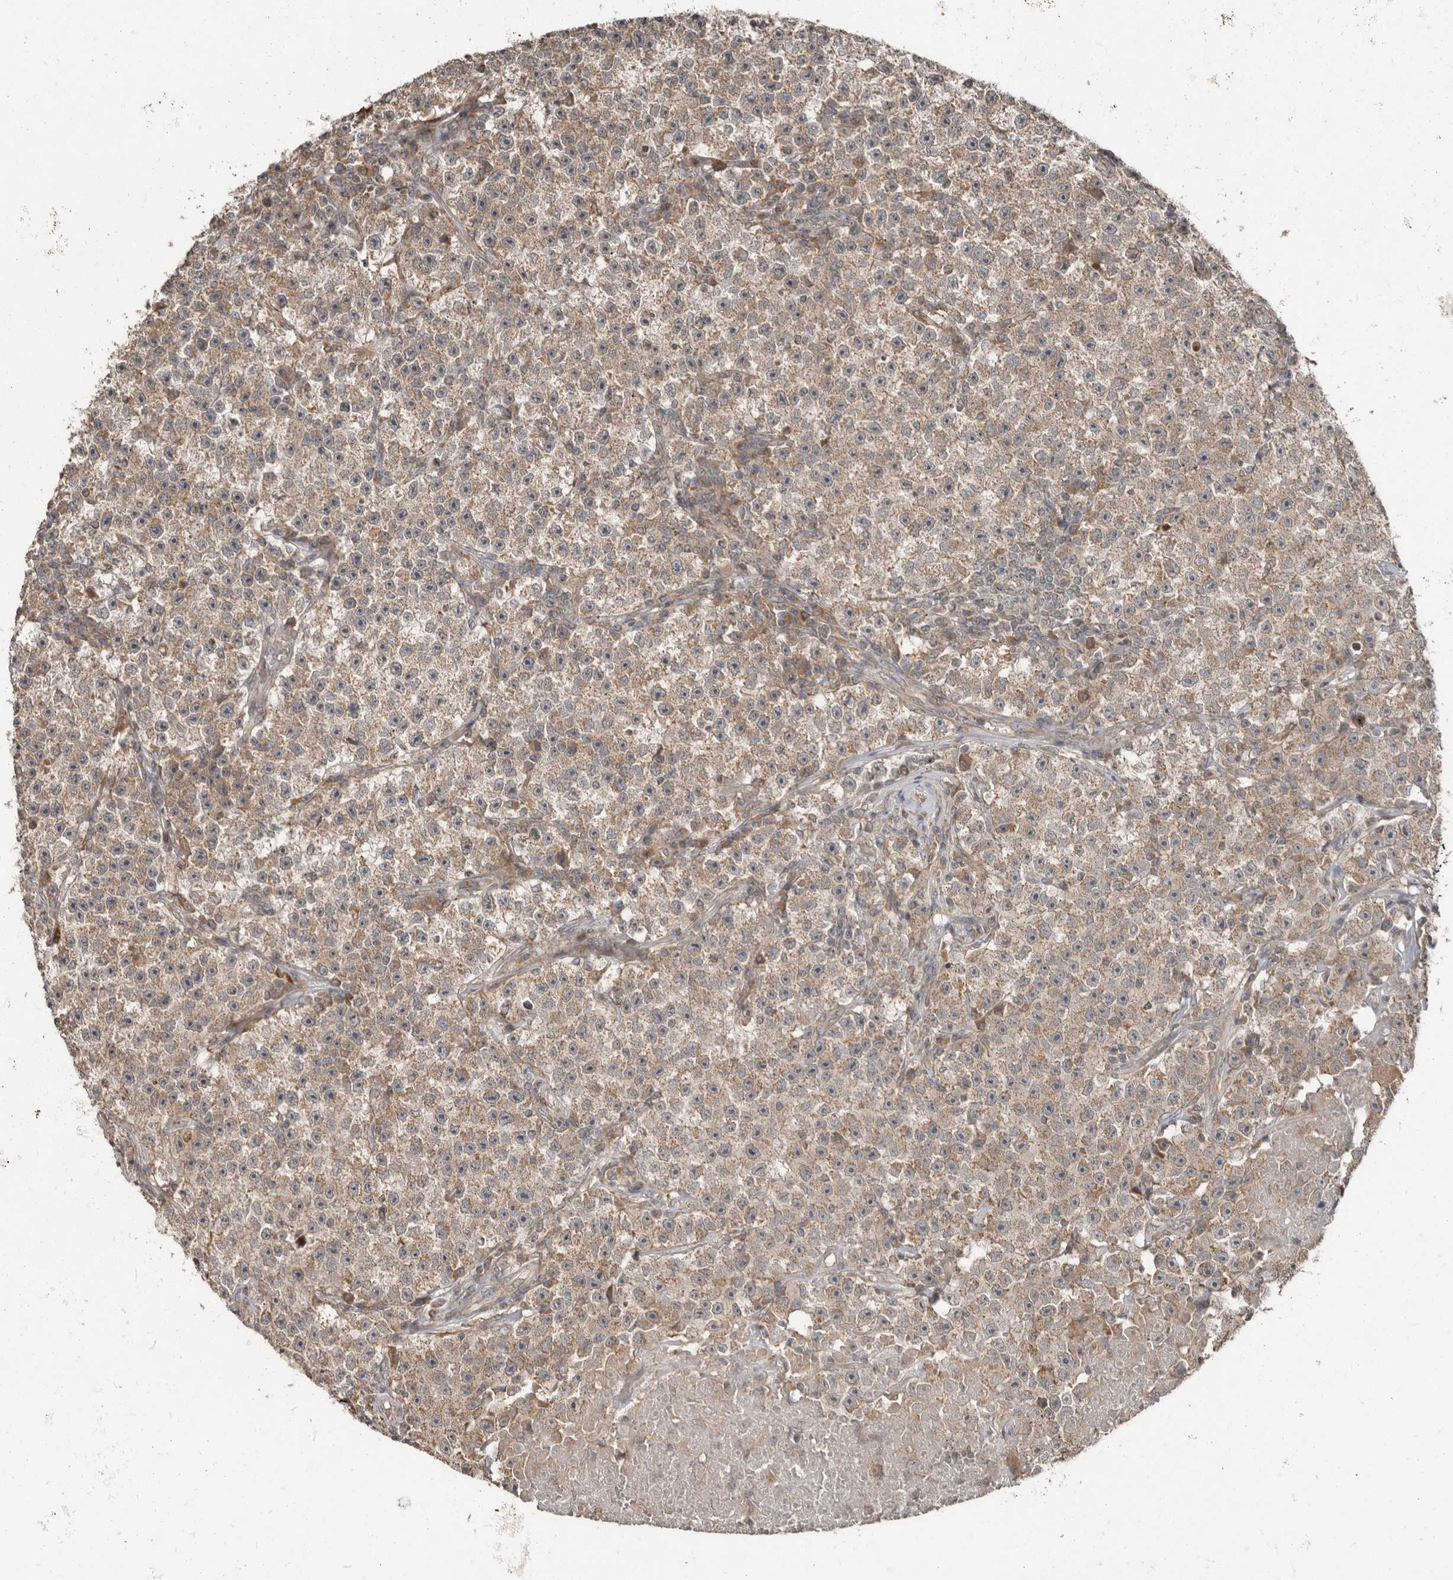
{"staining": {"intensity": "weak", "quantity": ">75%", "location": "cytoplasmic/membranous"}, "tissue": "testis cancer", "cell_type": "Tumor cells", "image_type": "cancer", "snomed": [{"axis": "morphology", "description": "Seminoma, NOS"}, {"axis": "topography", "description": "Testis"}], "caption": "Immunohistochemical staining of testis cancer (seminoma) reveals weak cytoplasmic/membranous protein positivity in about >75% of tumor cells. The staining was performed using DAB, with brown indicating positive protein expression. Nuclei are stained blue with hematoxylin.", "gene": "SLC6A7", "patient": {"sex": "male", "age": 22}}